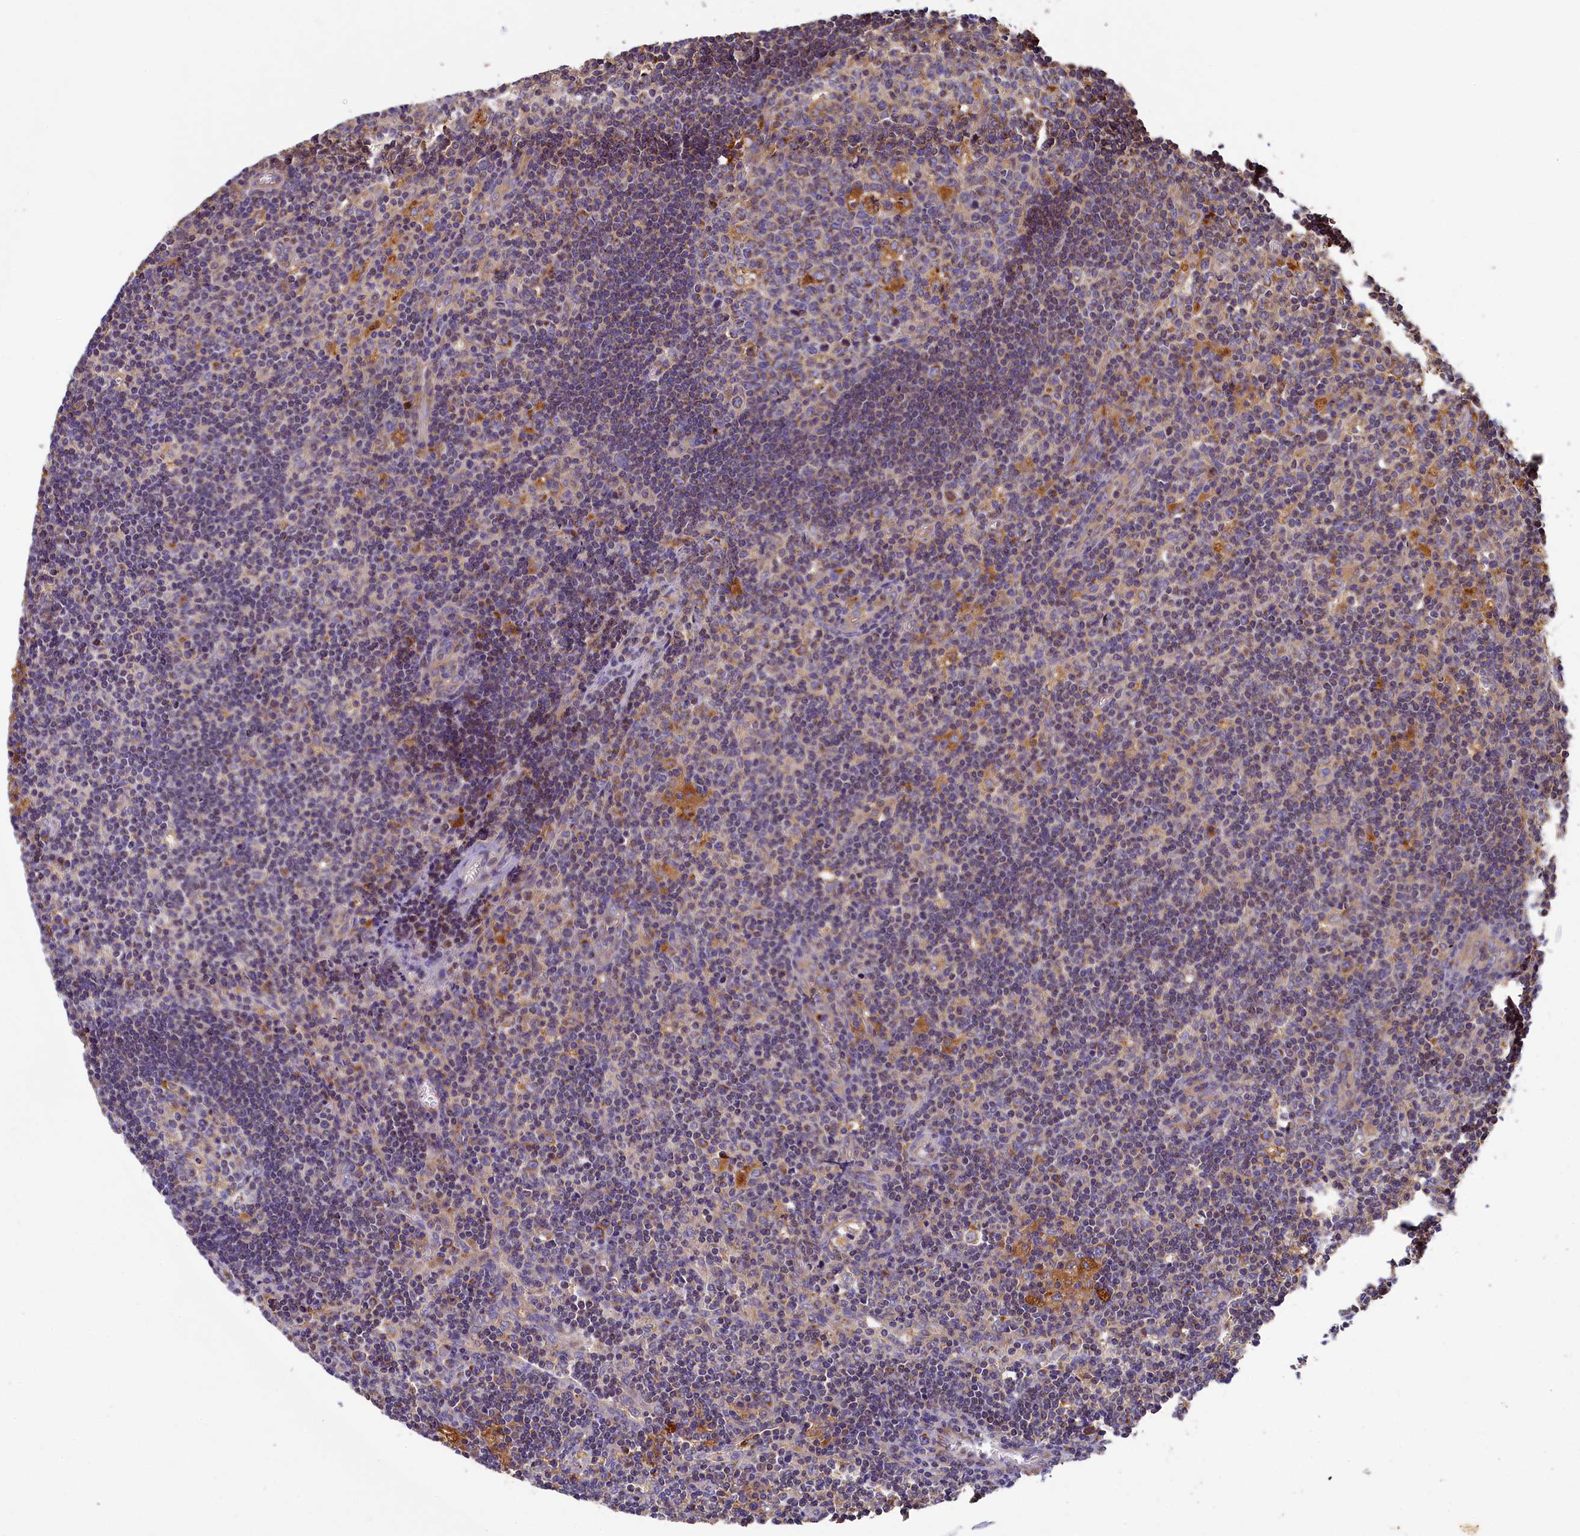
{"staining": {"intensity": "weak", "quantity": "<25%", "location": "cytoplasmic/membranous"}, "tissue": "lymph node", "cell_type": "Germinal center cells", "image_type": "normal", "snomed": [{"axis": "morphology", "description": "Normal tissue, NOS"}, {"axis": "topography", "description": "Lymph node"}], "caption": "Unremarkable lymph node was stained to show a protein in brown. There is no significant expression in germinal center cells. Brightfield microscopy of immunohistochemistry stained with DAB (brown) and hematoxylin (blue), captured at high magnification.", "gene": "SEC31B", "patient": {"sex": "male", "age": 58}}